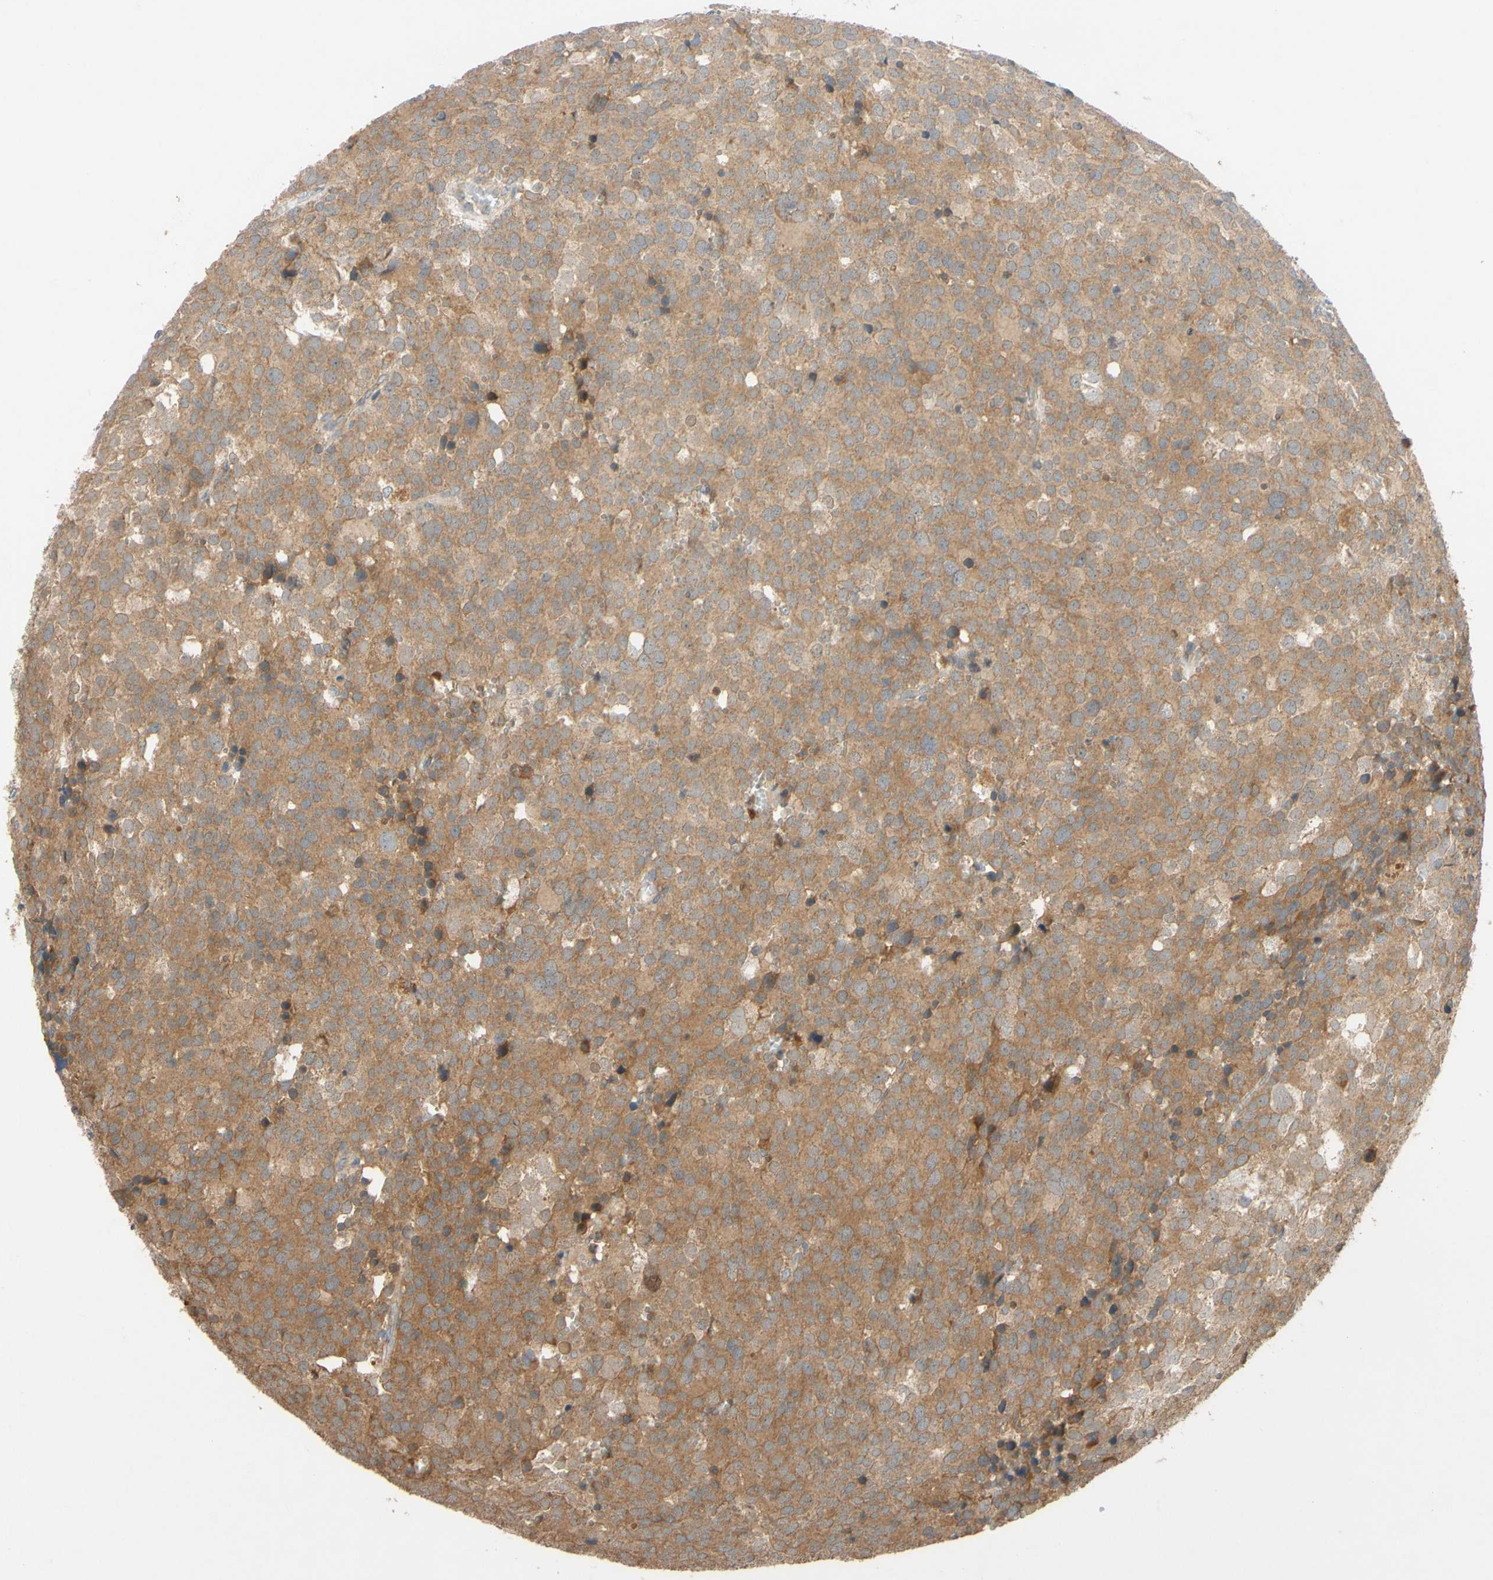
{"staining": {"intensity": "moderate", "quantity": ">75%", "location": "cytoplasmic/membranous"}, "tissue": "testis cancer", "cell_type": "Tumor cells", "image_type": "cancer", "snomed": [{"axis": "morphology", "description": "Seminoma, NOS"}, {"axis": "topography", "description": "Testis"}], "caption": "There is medium levels of moderate cytoplasmic/membranous expression in tumor cells of testis cancer (seminoma), as demonstrated by immunohistochemical staining (brown color).", "gene": "MBTPS2", "patient": {"sex": "male", "age": 71}}